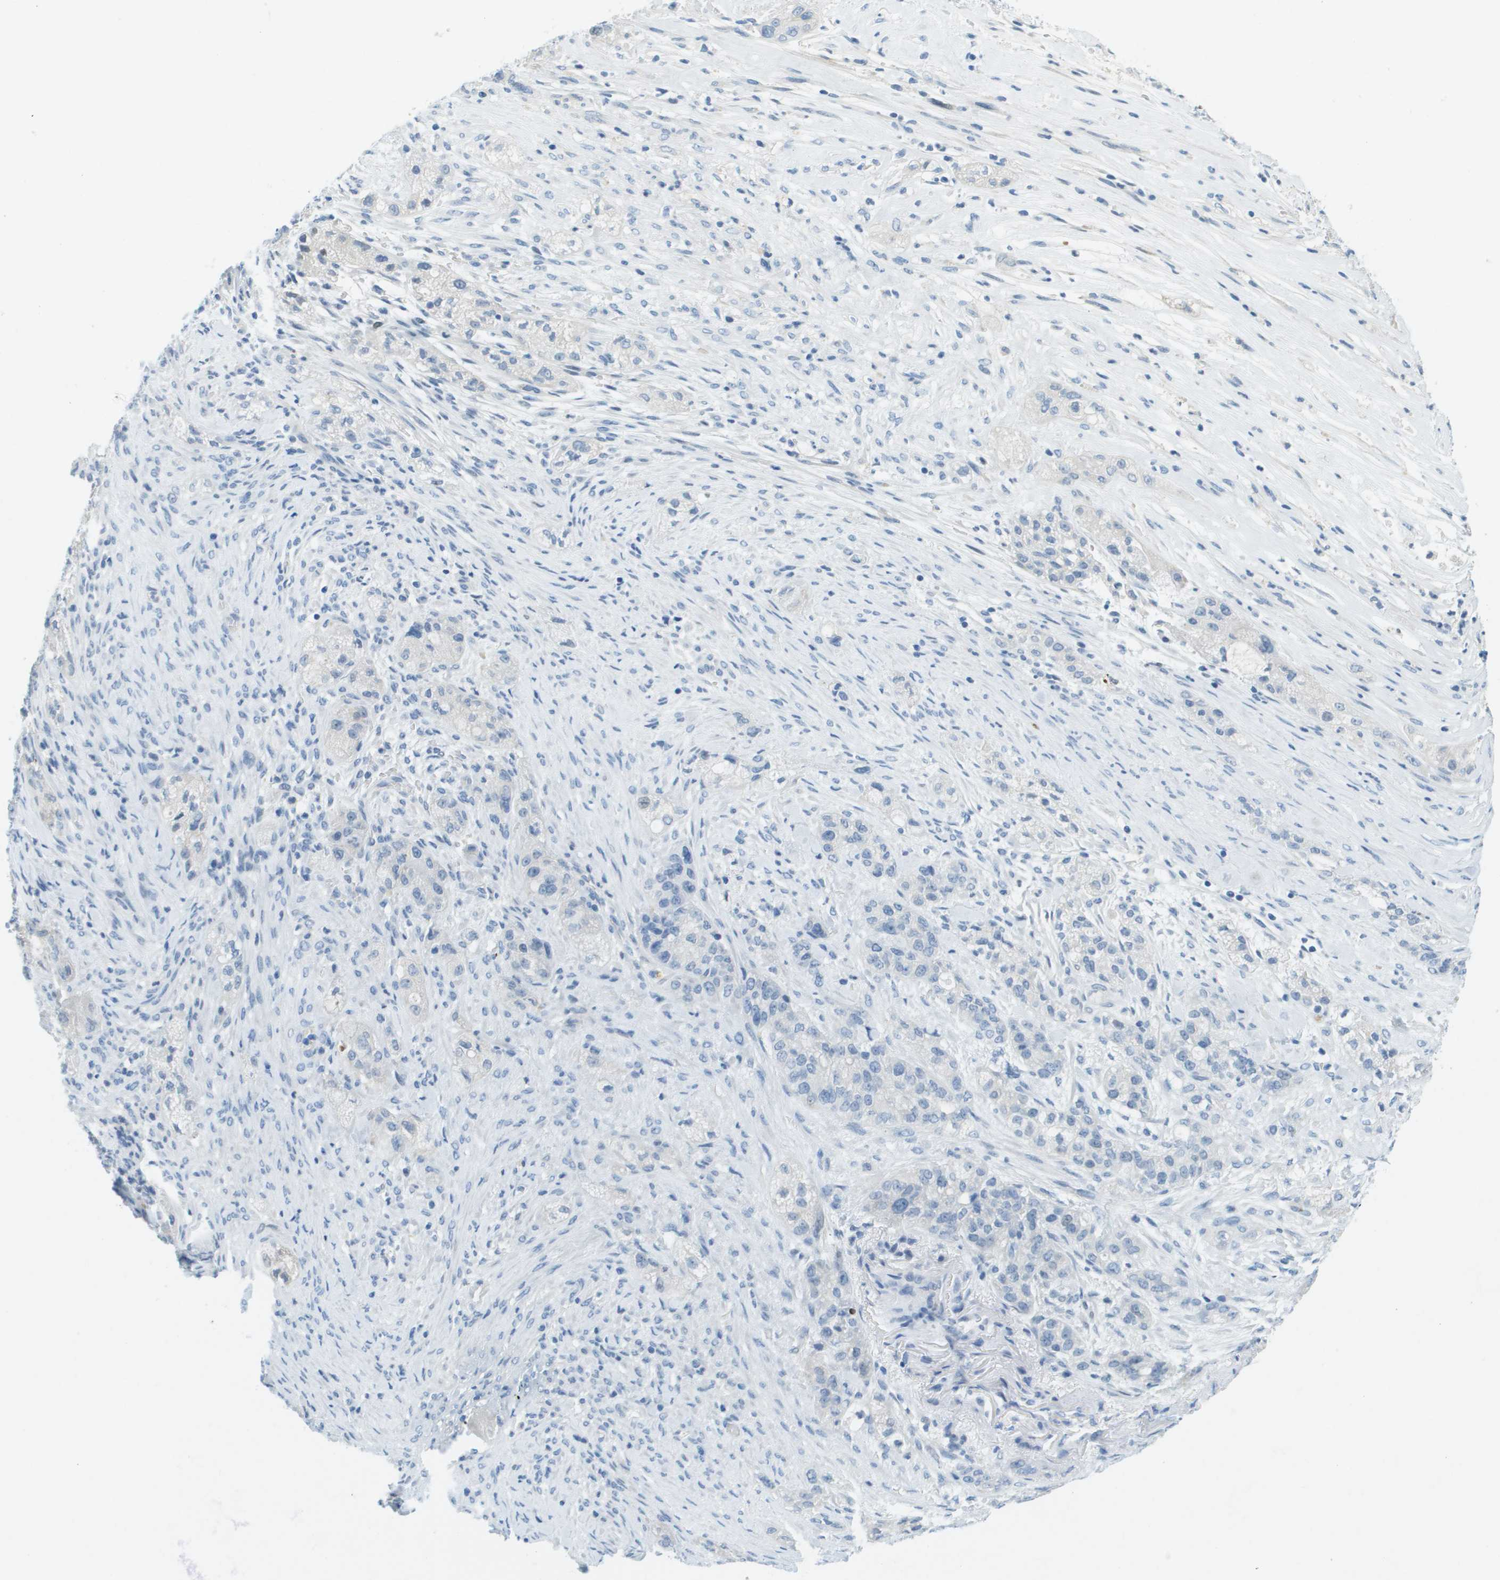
{"staining": {"intensity": "negative", "quantity": "none", "location": "none"}, "tissue": "pancreatic cancer", "cell_type": "Tumor cells", "image_type": "cancer", "snomed": [{"axis": "morphology", "description": "Adenocarcinoma, NOS"}, {"axis": "topography", "description": "Pancreas"}], "caption": "This is a photomicrograph of IHC staining of adenocarcinoma (pancreatic), which shows no positivity in tumor cells. Nuclei are stained in blue.", "gene": "CDHR2", "patient": {"sex": "female", "age": 78}}